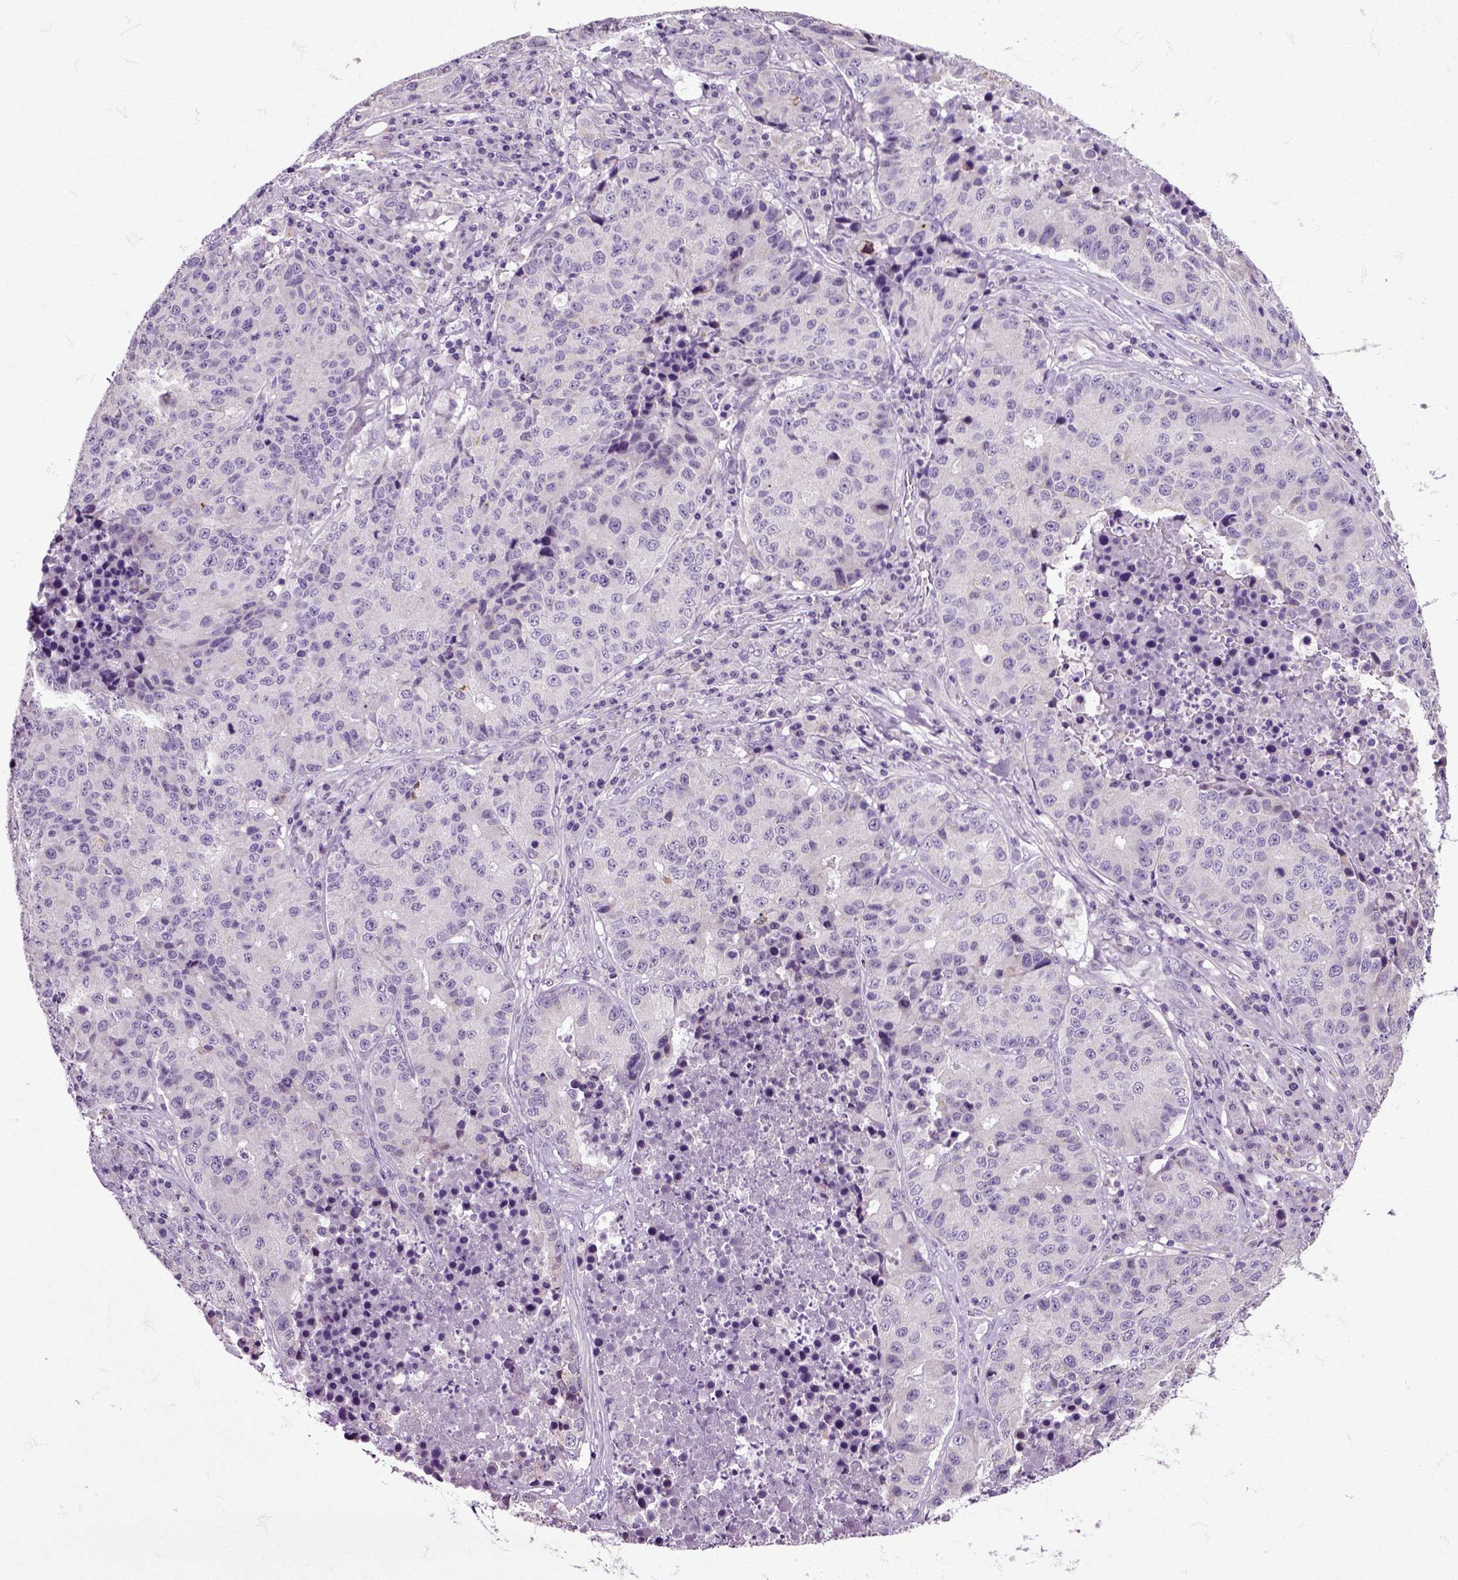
{"staining": {"intensity": "negative", "quantity": "none", "location": "none"}, "tissue": "stomach cancer", "cell_type": "Tumor cells", "image_type": "cancer", "snomed": [{"axis": "morphology", "description": "Adenocarcinoma, NOS"}, {"axis": "topography", "description": "Stomach"}], "caption": "A high-resolution photomicrograph shows immunohistochemistry staining of stomach cancer (adenocarcinoma), which shows no significant positivity in tumor cells.", "gene": "HSPA2", "patient": {"sex": "male", "age": 71}}